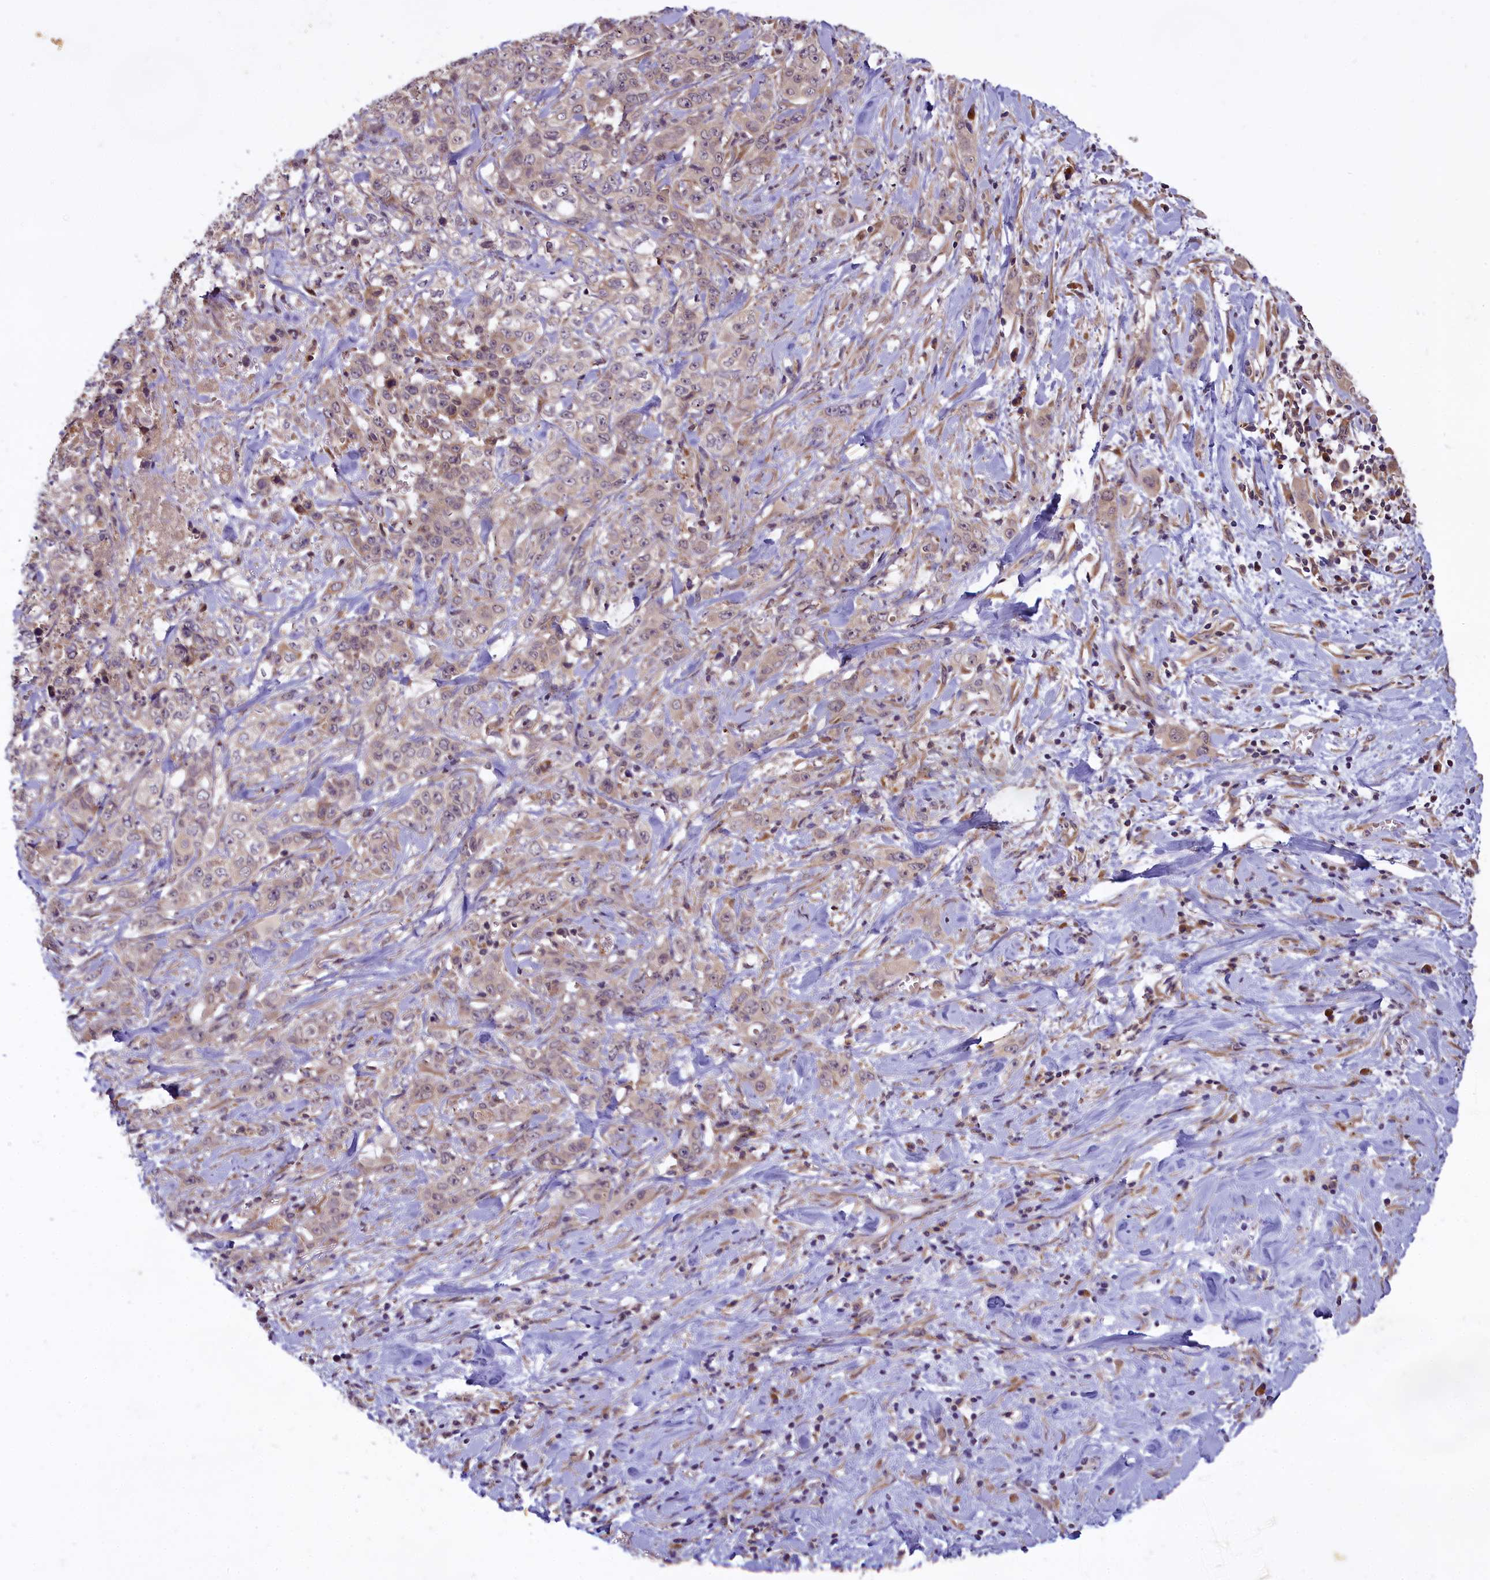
{"staining": {"intensity": "weak", "quantity": "<25%", "location": "cytoplasmic/membranous"}, "tissue": "stomach cancer", "cell_type": "Tumor cells", "image_type": "cancer", "snomed": [{"axis": "morphology", "description": "Adenocarcinoma, NOS"}, {"axis": "topography", "description": "Stomach, upper"}], "caption": "Image shows no significant protein staining in tumor cells of adenocarcinoma (stomach).", "gene": "MEMO1", "patient": {"sex": "male", "age": 62}}